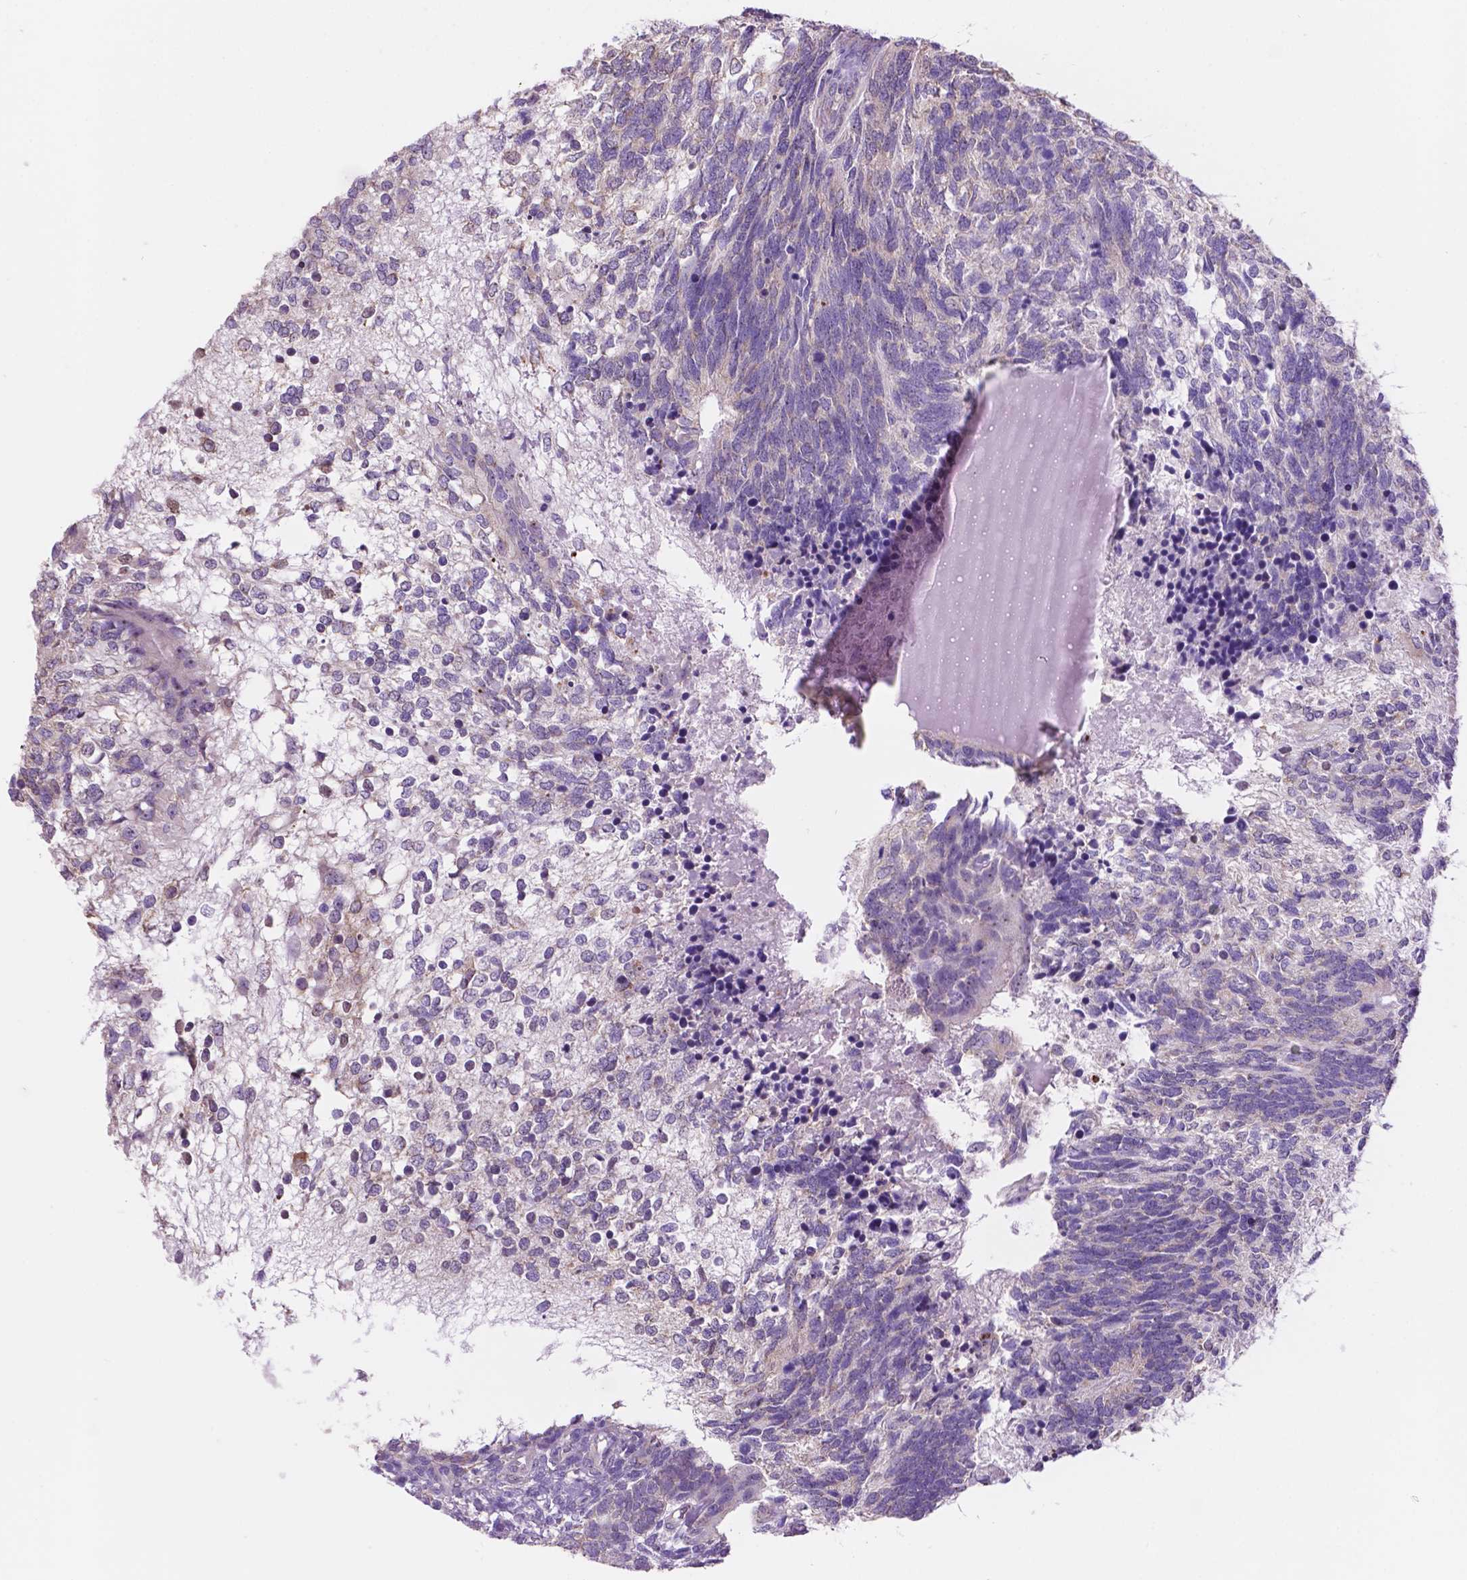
{"staining": {"intensity": "negative", "quantity": "none", "location": "none"}, "tissue": "testis cancer", "cell_type": "Tumor cells", "image_type": "cancer", "snomed": [{"axis": "morphology", "description": "Seminoma, NOS"}, {"axis": "morphology", "description": "Carcinoma, Embryonal, NOS"}, {"axis": "topography", "description": "Testis"}], "caption": "Testis cancer (embryonal carcinoma) was stained to show a protein in brown. There is no significant expression in tumor cells.", "gene": "SPDYA", "patient": {"sex": "male", "age": 41}}